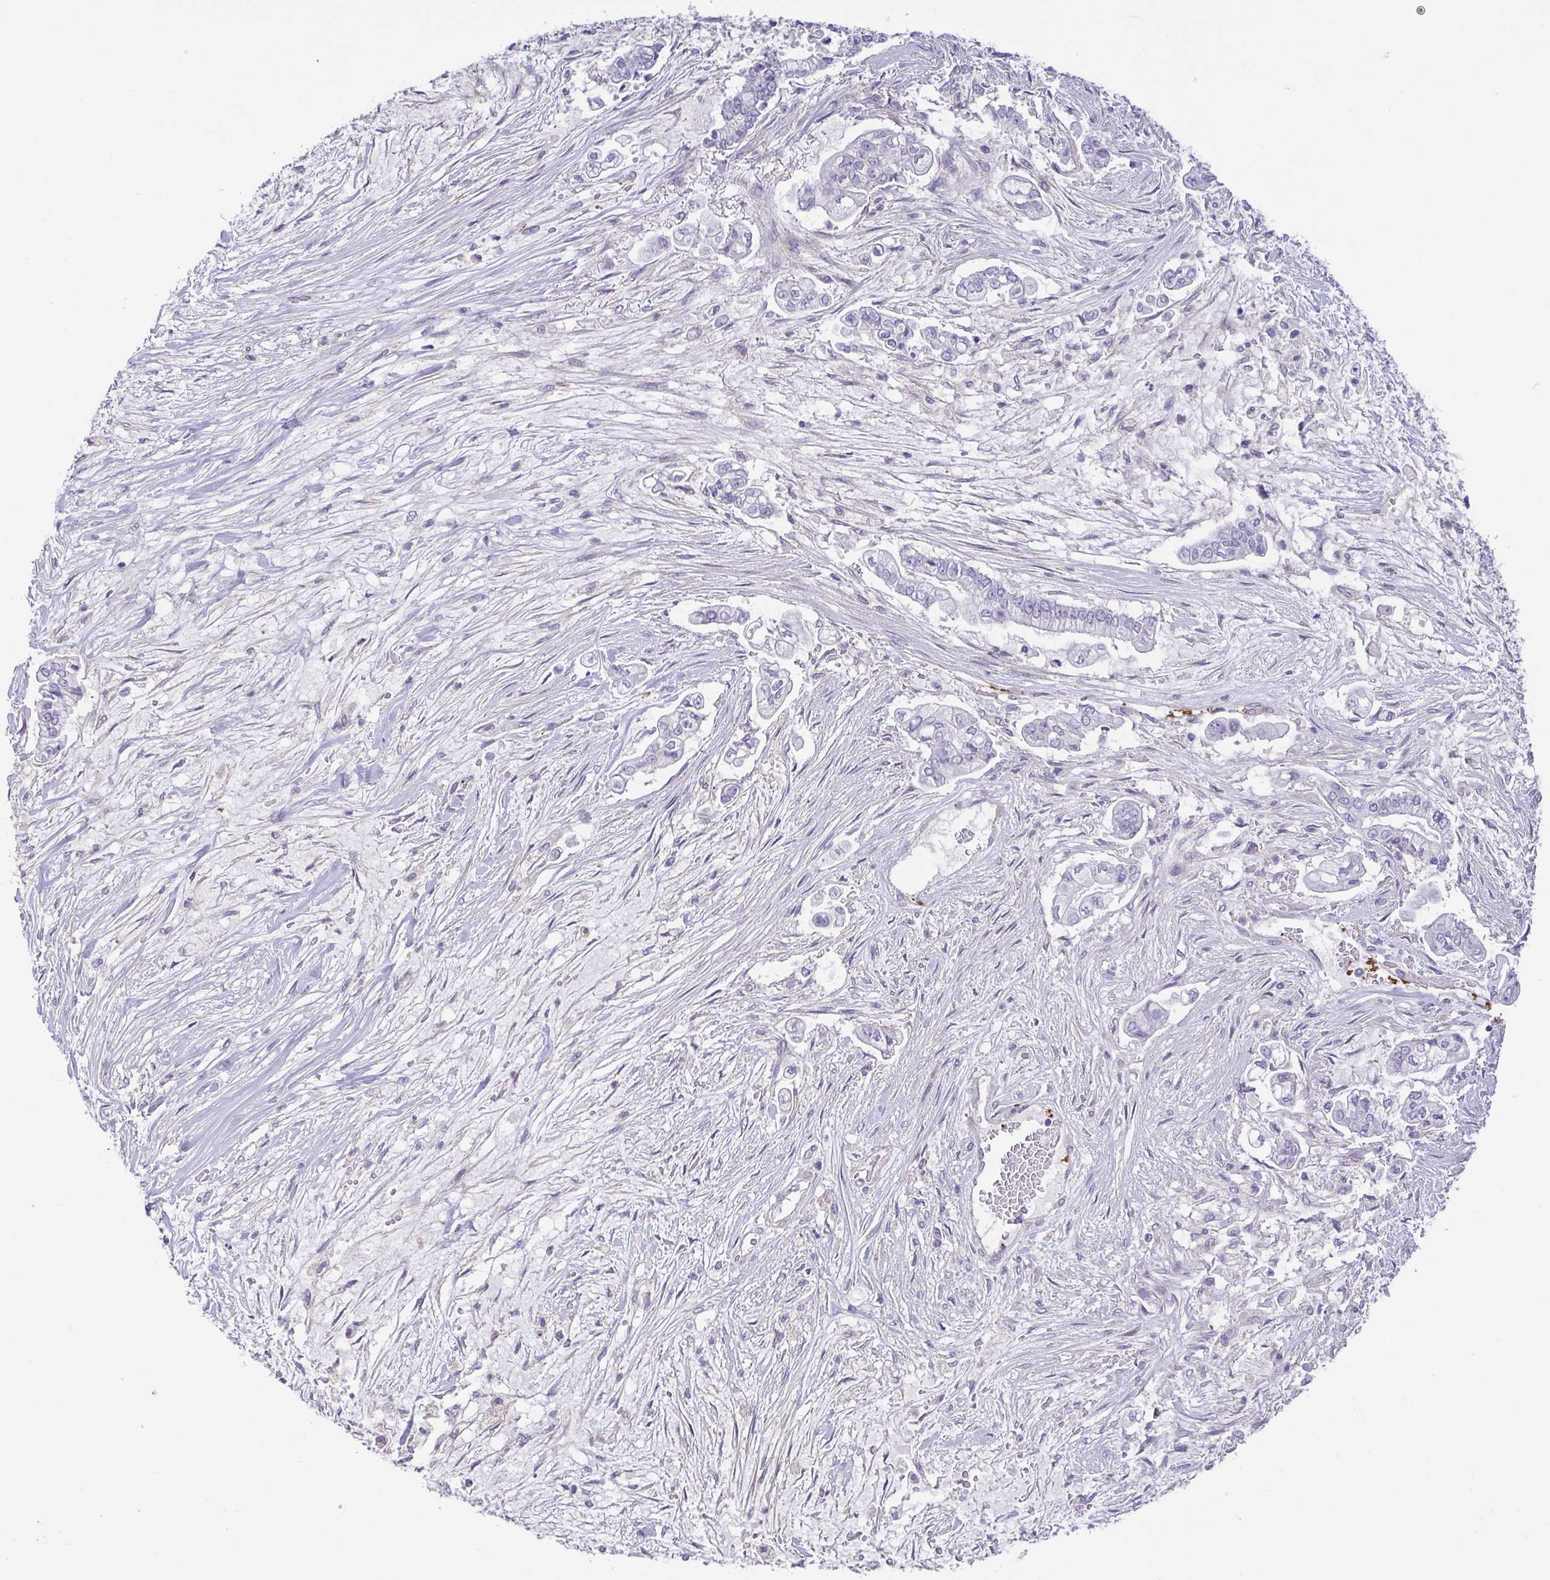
{"staining": {"intensity": "negative", "quantity": "none", "location": "none"}, "tissue": "pancreatic cancer", "cell_type": "Tumor cells", "image_type": "cancer", "snomed": [{"axis": "morphology", "description": "Adenocarcinoma, NOS"}, {"axis": "topography", "description": "Pancreas"}], "caption": "The micrograph exhibits no significant staining in tumor cells of pancreatic adenocarcinoma.", "gene": "PRR14L", "patient": {"sex": "female", "age": 69}}